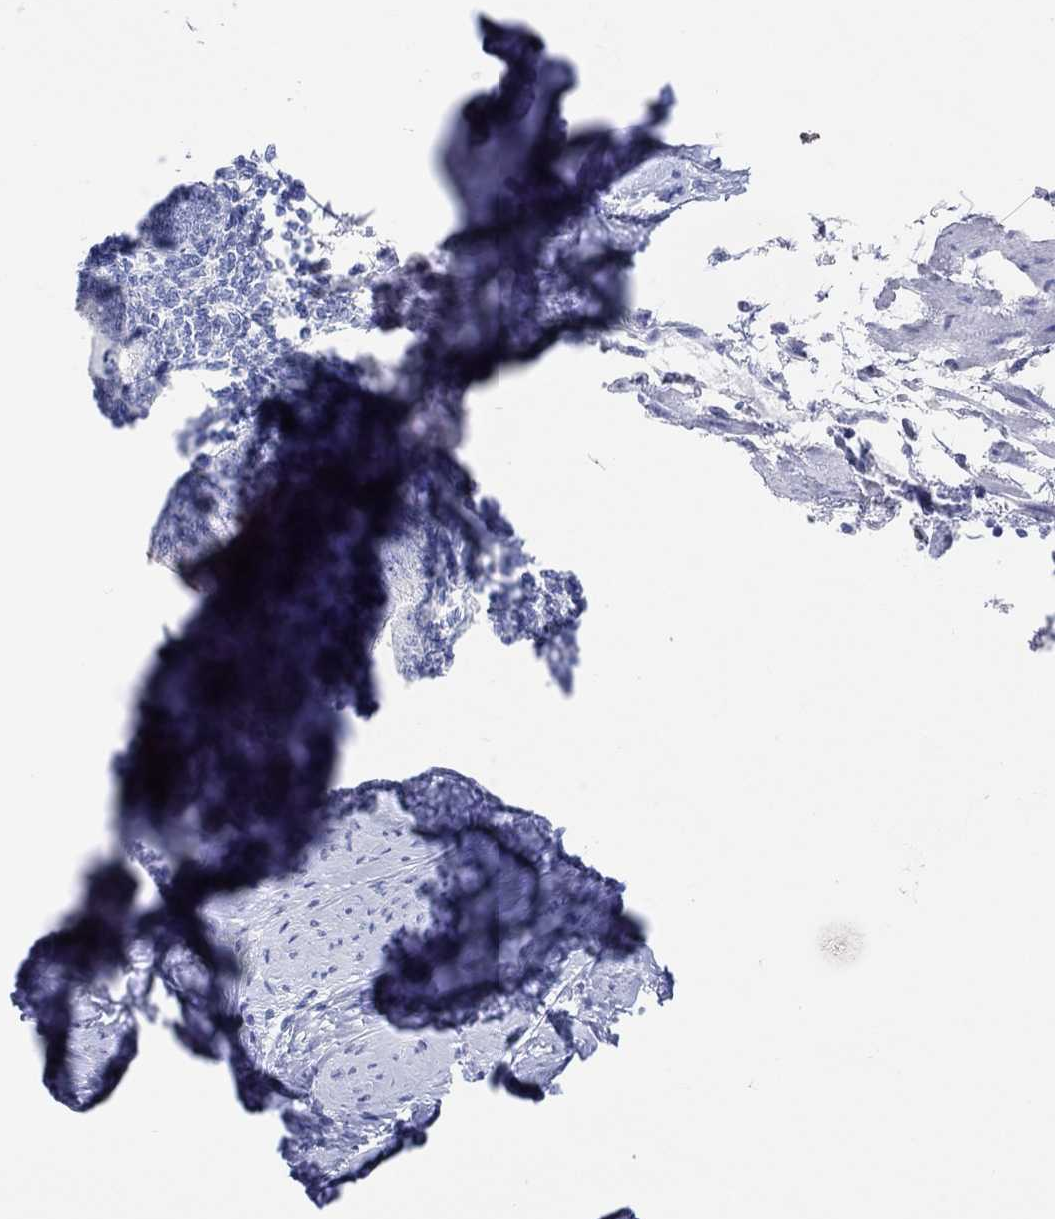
{"staining": {"intensity": "negative", "quantity": "none", "location": "none"}, "tissue": "bone marrow", "cell_type": "Hematopoietic cells", "image_type": "normal", "snomed": [{"axis": "morphology", "description": "Normal tissue, NOS"}, {"axis": "topography", "description": "Bone marrow"}], "caption": "A photomicrograph of bone marrow stained for a protein shows no brown staining in hematopoietic cells.", "gene": "ERICH3", "patient": {"sex": "male", "age": 54}}